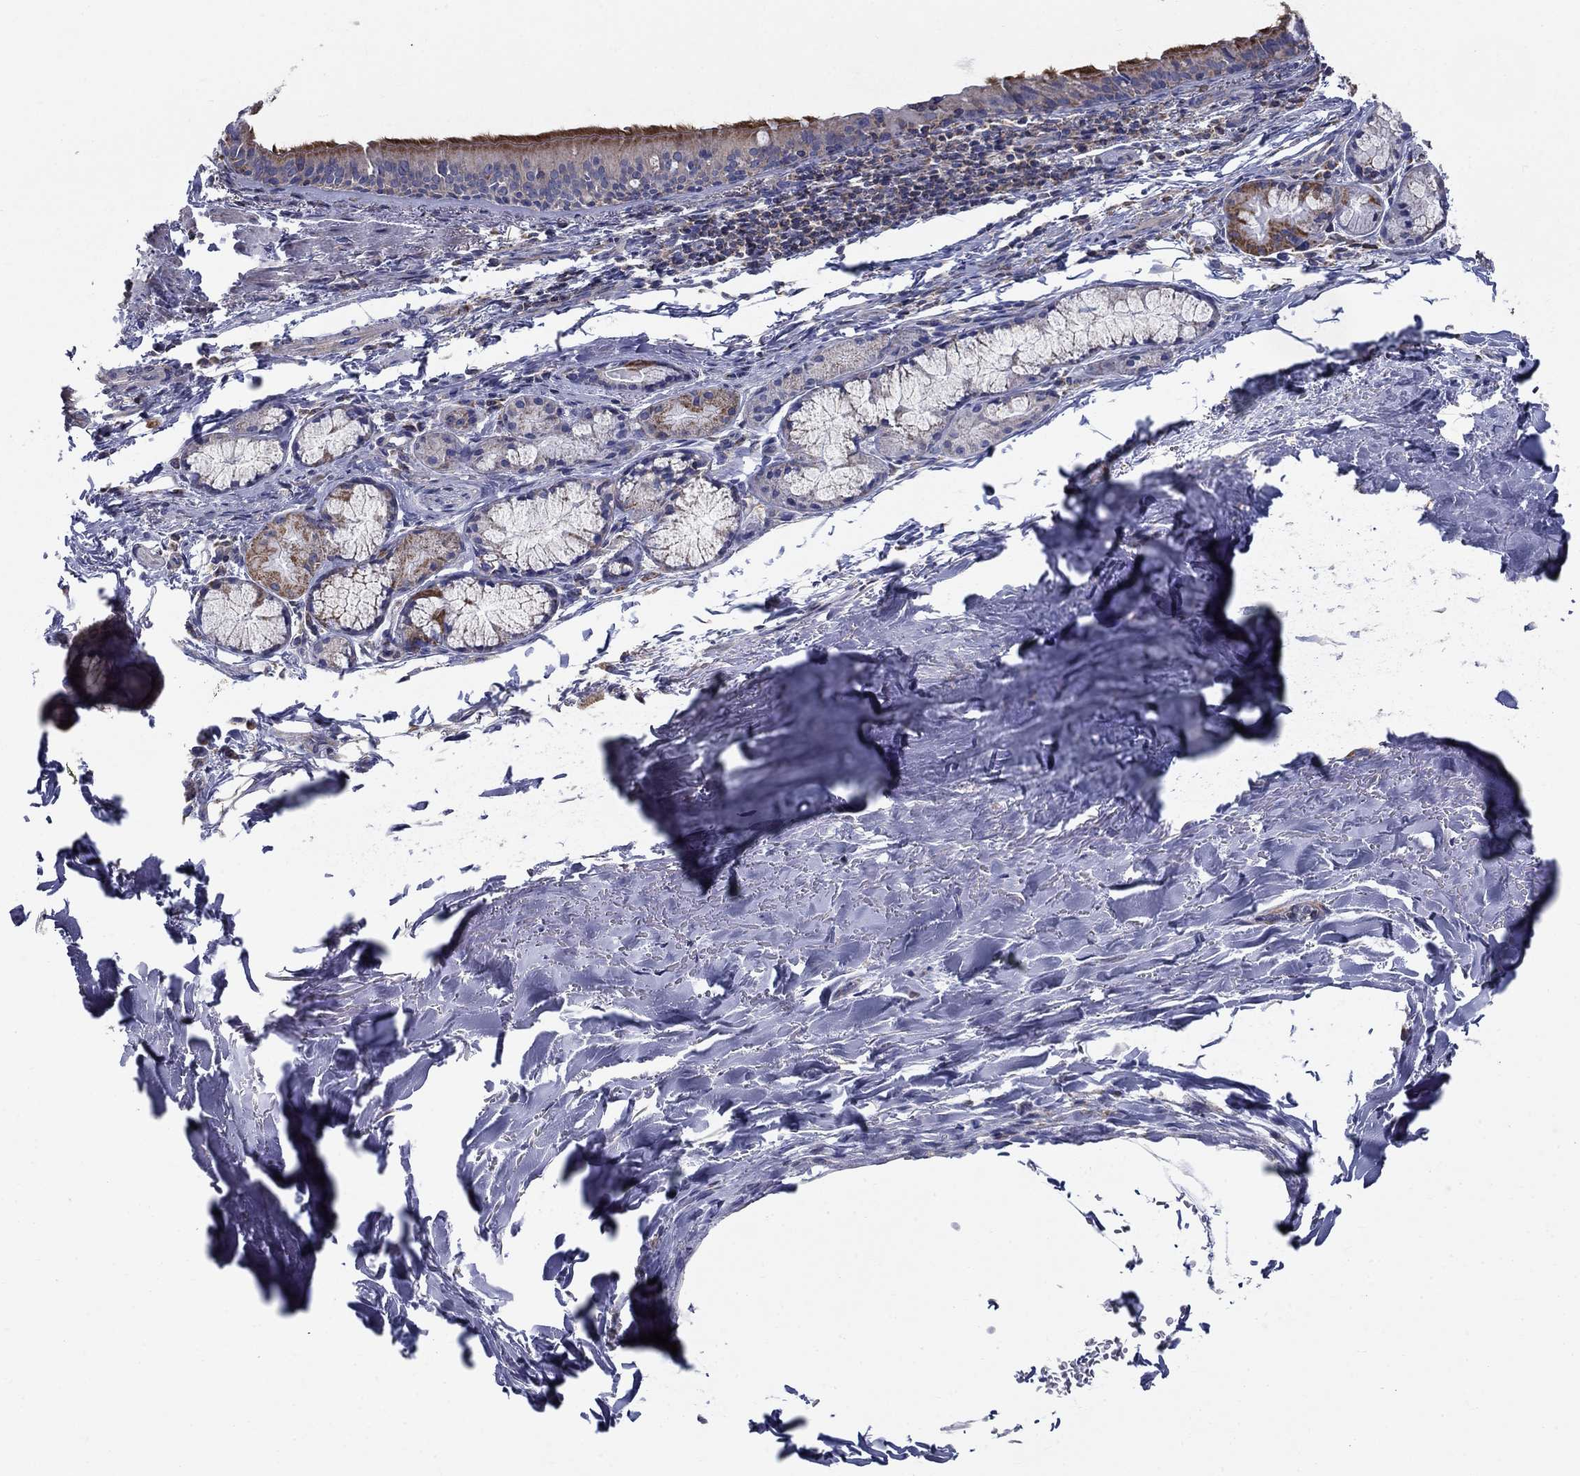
{"staining": {"intensity": "strong", "quantity": "25%-75%", "location": "cytoplasmic/membranous"}, "tissue": "bronchus", "cell_type": "Respiratory epithelial cells", "image_type": "normal", "snomed": [{"axis": "morphology", "description": "Normal tissue, NOS"}, {"axis": "morphology", "description": "Squamous cell carcinoma, NOS"}, {"axis": "topography", "description": "Bronchus"}, {"axis": "topography", "description": "Lung"}], "caption": "Protein staining shows strong cytoplasmic/membranous positivity in approximately 25%-75% of respiratory epithelial cells in normal bronchus.", "gene": "NME5", "patient": {"sex": "male", "age": 69}}